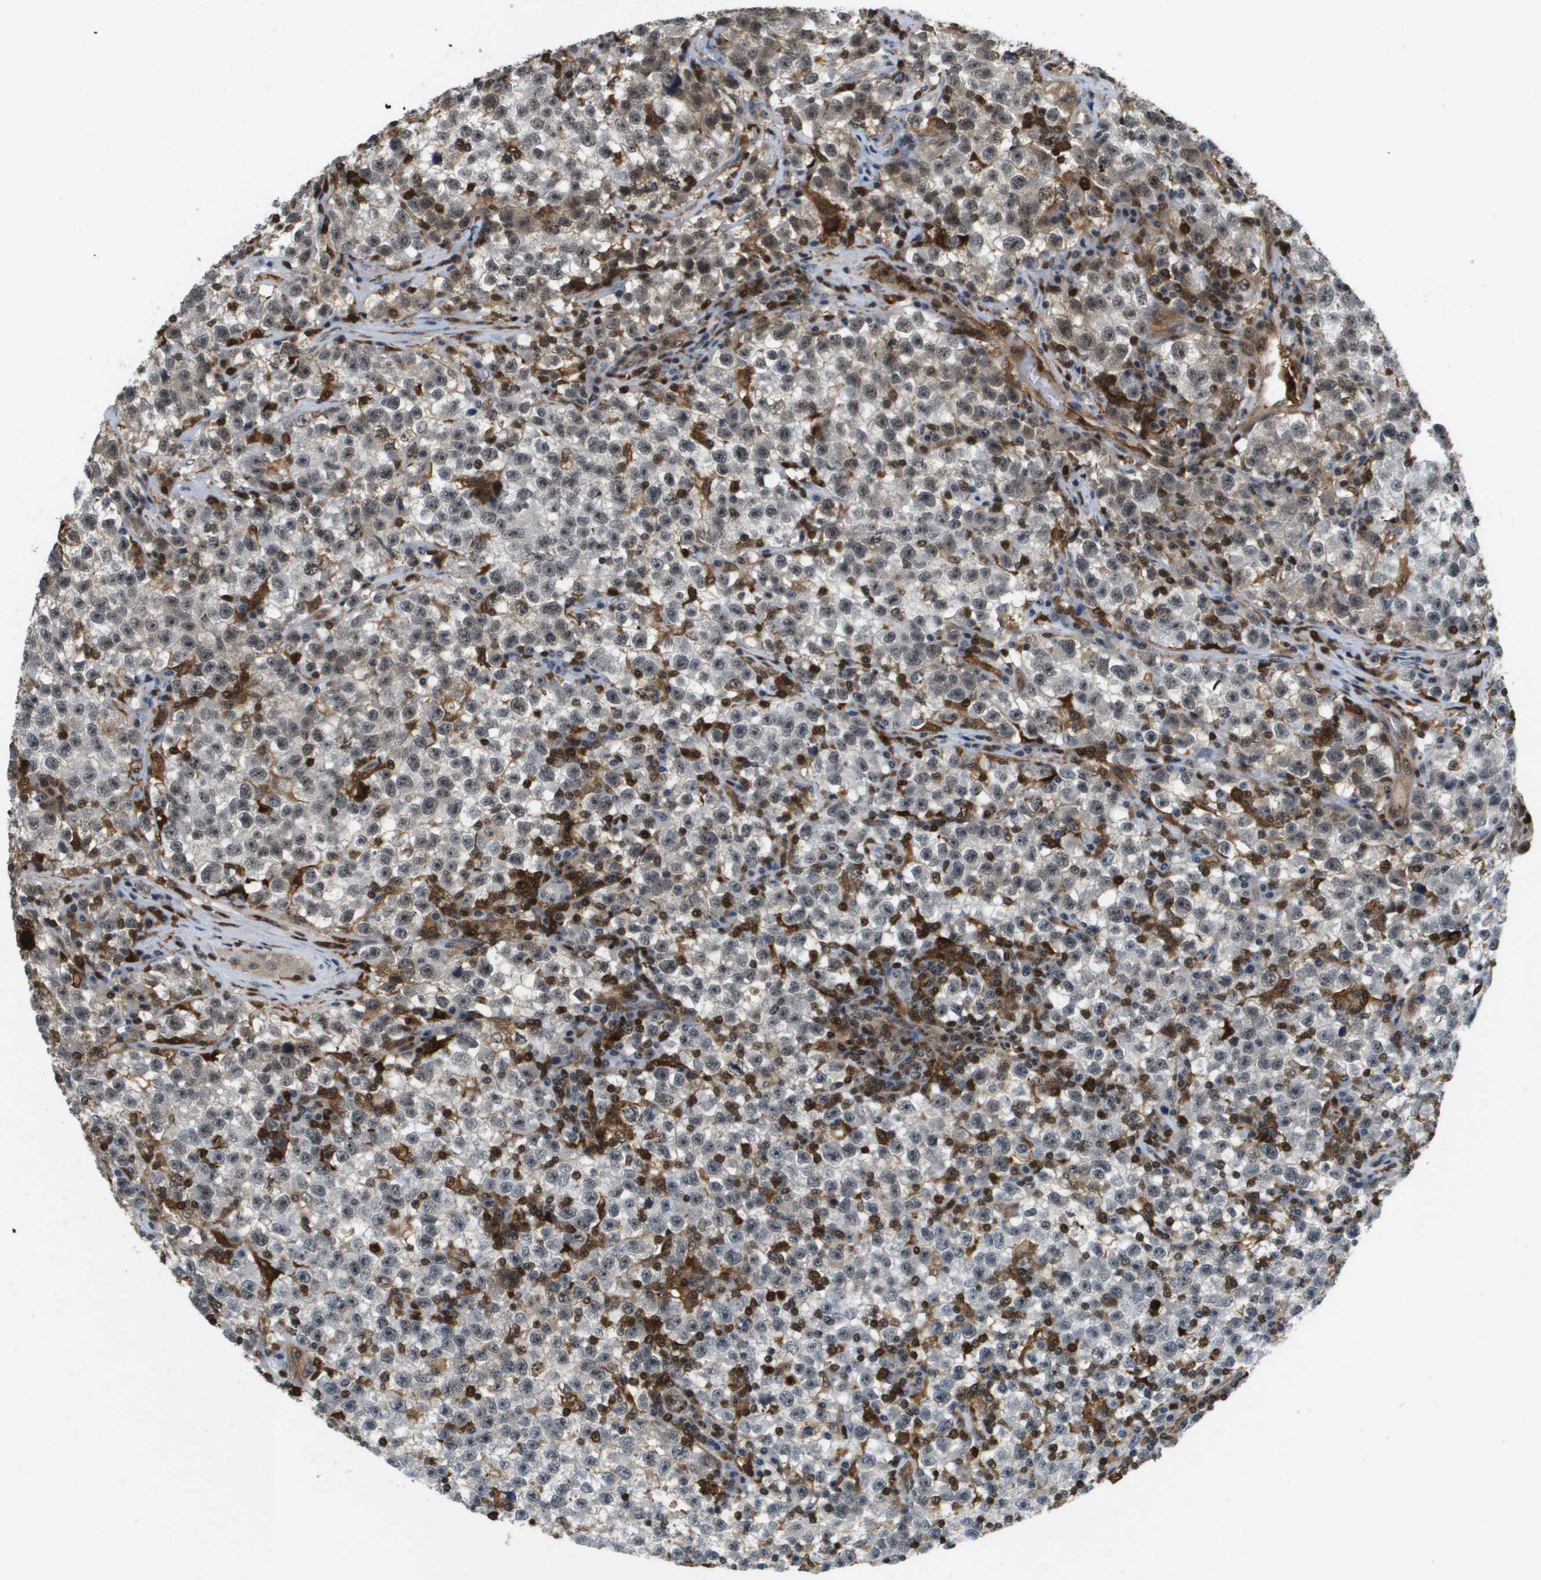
{"staining": {"intensity": "weak", "quantity": "25%-75%", "location": "nuclear"}, "tissue": "testis cancer", "cell_type": "Tumor cells", "image_type": "cancer", "snomed": [{"axis": "morphology", "description": "Seminoma, NOS"}, {"axis": "topography", "description": "Testis"}], "caption": "Testis cancer was stained to show a protein in brown. There is low levels of weak nuclear positivity in about 25%-75% of tumor cells.", "gene": "EP400", "patient": {"sex": "male", "age": 22}}